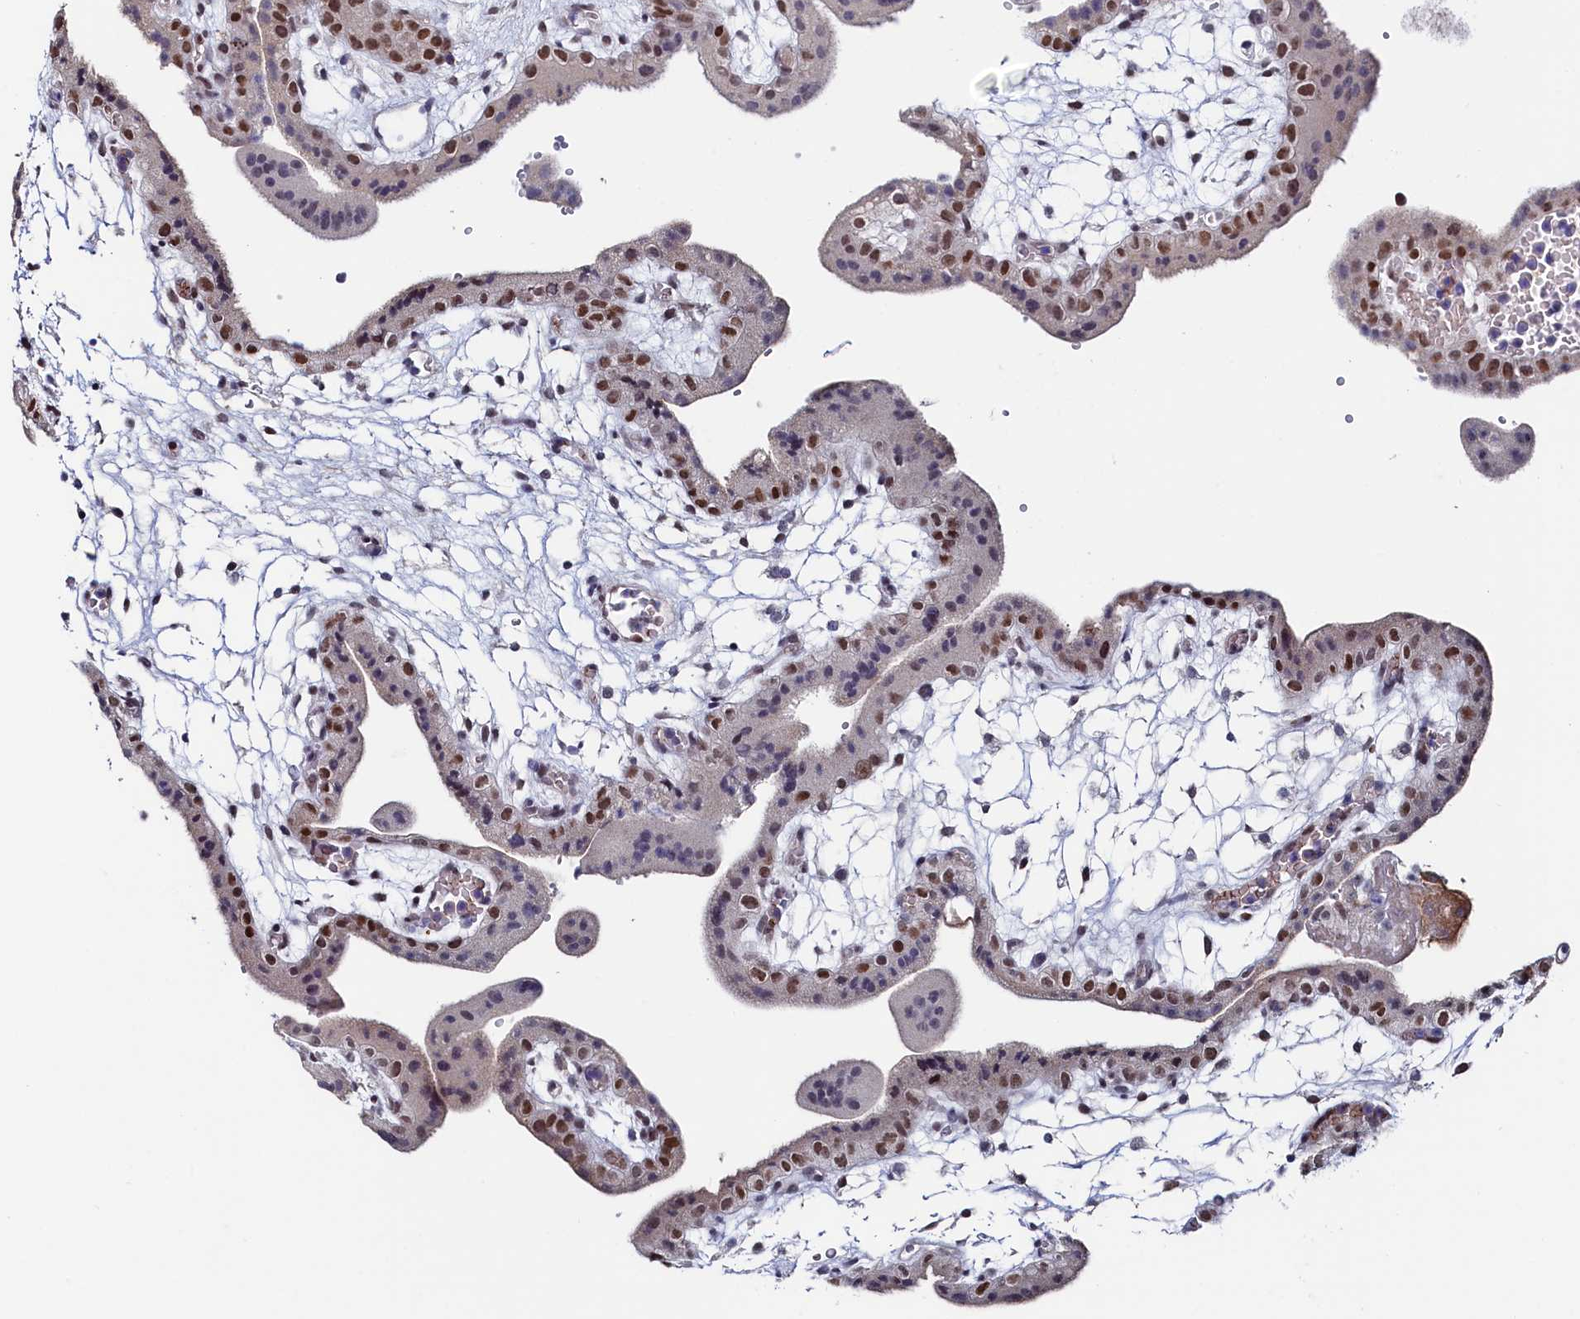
{"staining": {"intensity": "weak", "quantity": ">75%", "location": "cytoplasmic/membranous"}, "tissue": "placenta", "cell_type": "Decidual cells", "image_type": "normal", "snomed": [{"axis": "morphology", "description": "Normal tissue, NOS"}, {"axis": "topography", "description": "Placenta"}], "caption": "IHC of unremarkable placenta shows low levels of weak cytoplasmic/membranous expression in approximately >75% of decidual cells. (Brightfield microscopy of DAB IHC at high magnification).", "gene": "TIGD4", "patient": {"sex": "female", "age": 18}}